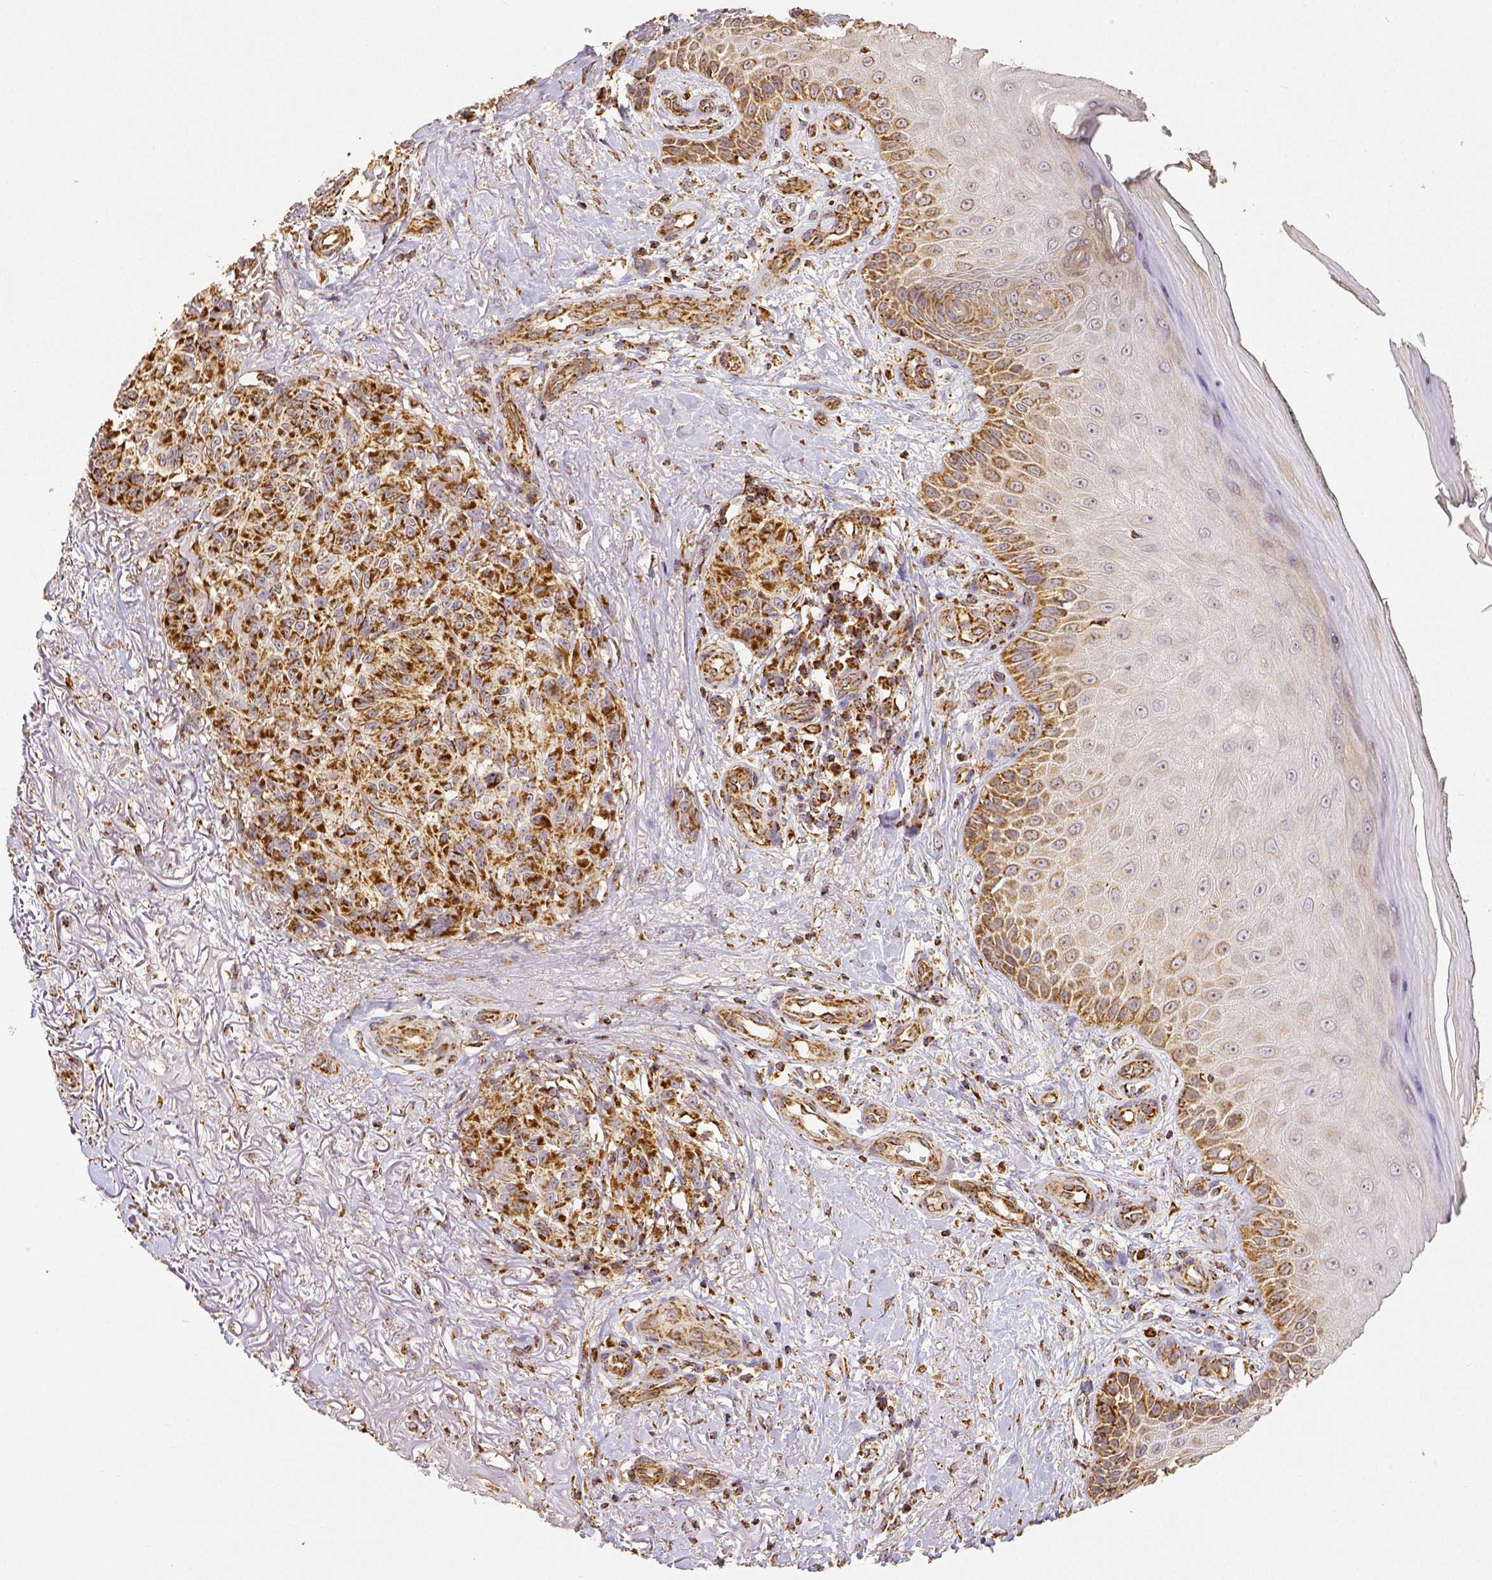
{"staining": {"intensity": "moderate", "quantity": ">75%", "location": "cytoplasmic/membranous"}, "tissue": "melanoma", "cell_type": "Tumor cells", "image_type": "cancer", "snomed": [{"axis": "morphology", "description": "Malignant melanoma, NOS"}, {"axis": "topography", "description": "Skin"}], "caption": "Protein expression analysis of melanoma demonstrates moderate cytoplasmic/membranous expression in approximately >75% of tumor cells. The staining is performed using DAB (3,3'-diaminobenzidine) brown chromogen to label protein expression. The nuclei are counter-stained blue using hematoxylin.", "gene": "SDHB", "patient": {"sex": "female", "age": 85}}